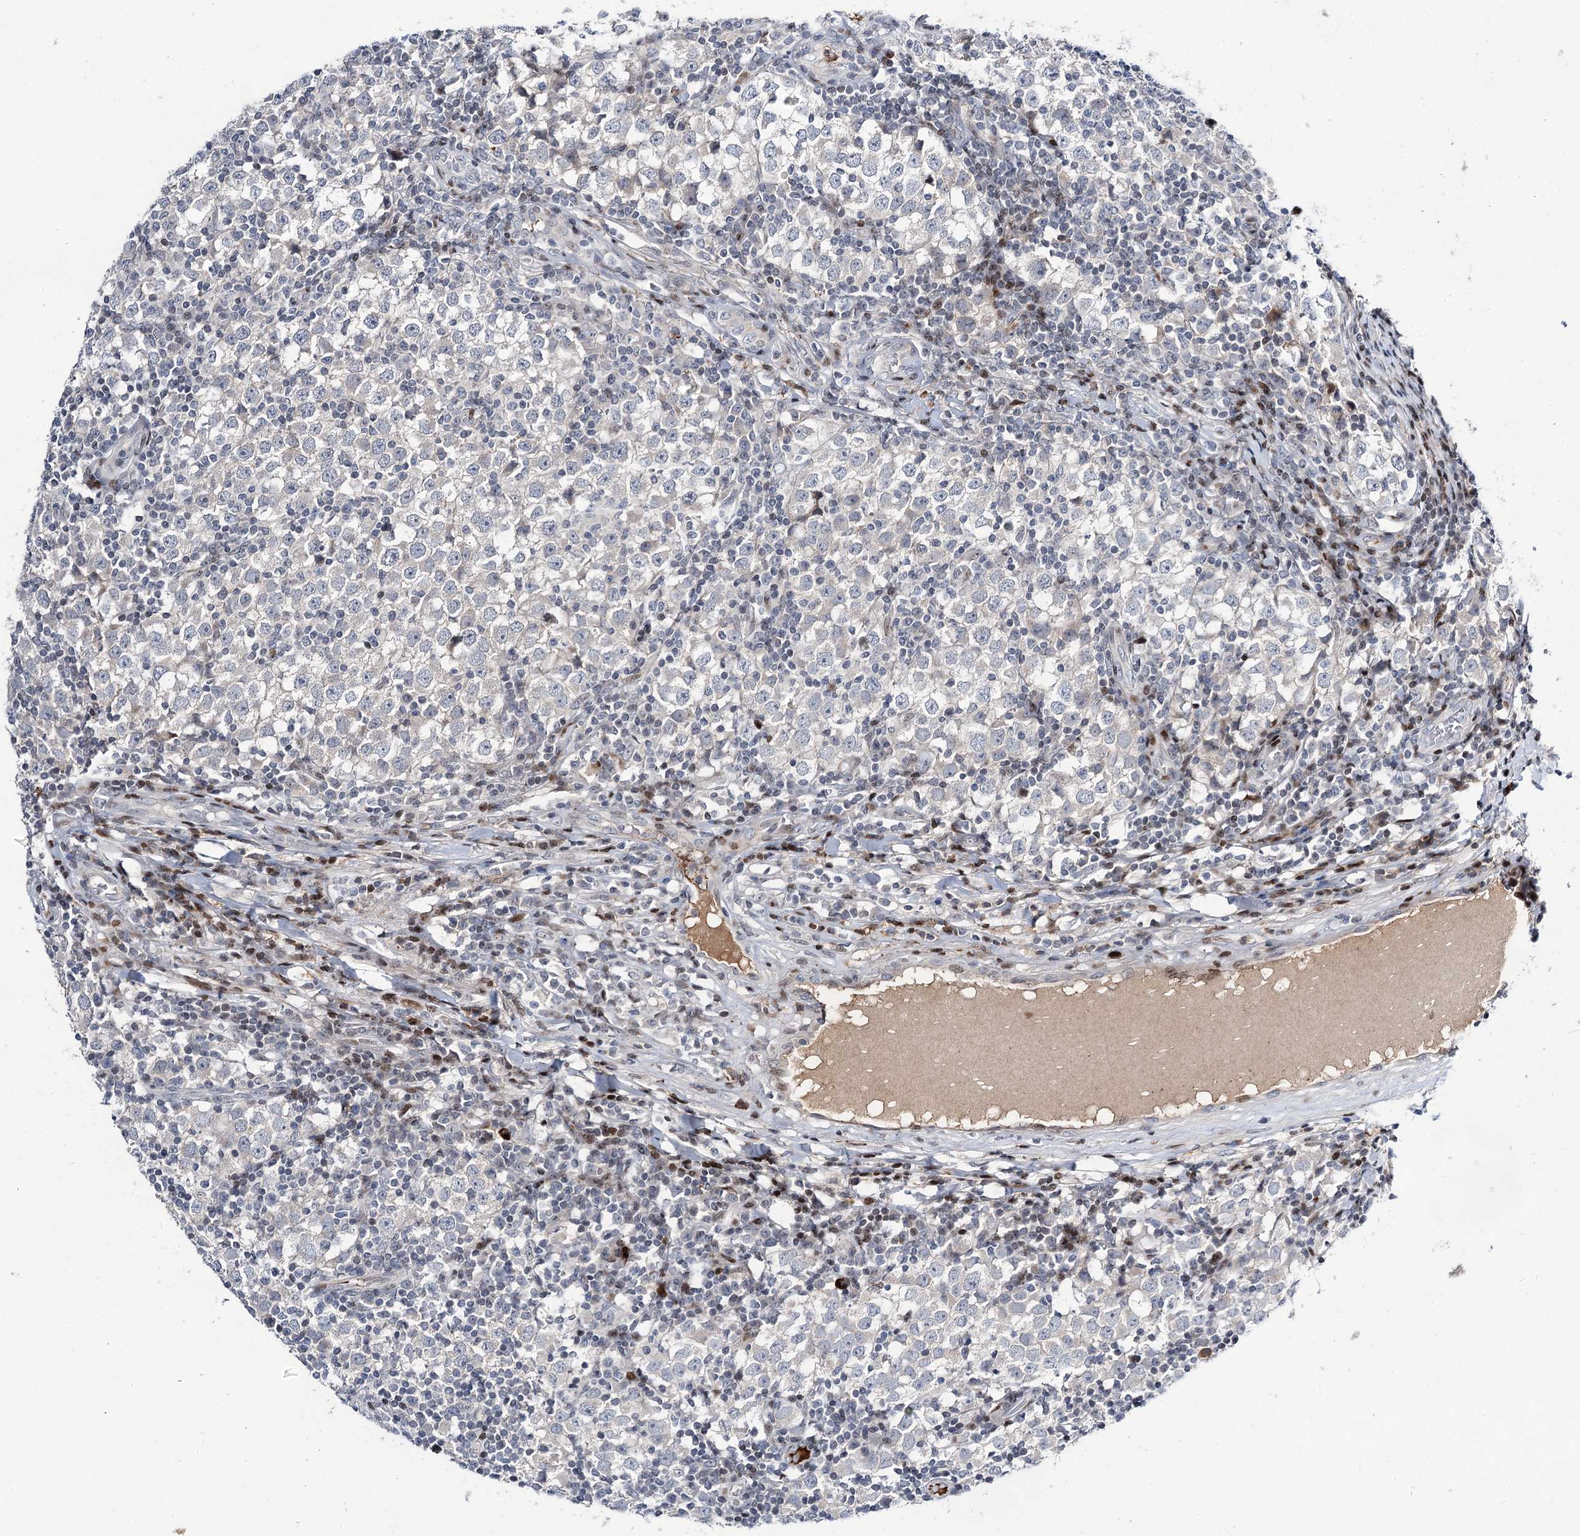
{"staining": {"intensity": "negative", "quantity": "none", "location": "none"}, "tissue": "testis cancer", "cell_type": "Tumor cells", "image_type": "cancer", "snomed": [{"axis": "morphology", "description": "Seminoma, NOS"}, {"axis": "topography", "description": "Testis"}], "caption": "The IHC photomicrograph has no significant staining in tumor cells of testis cancer (seminoma) tissue.", "gene": "ITFG2", "patient": {"sex": "male", "age": 65}}